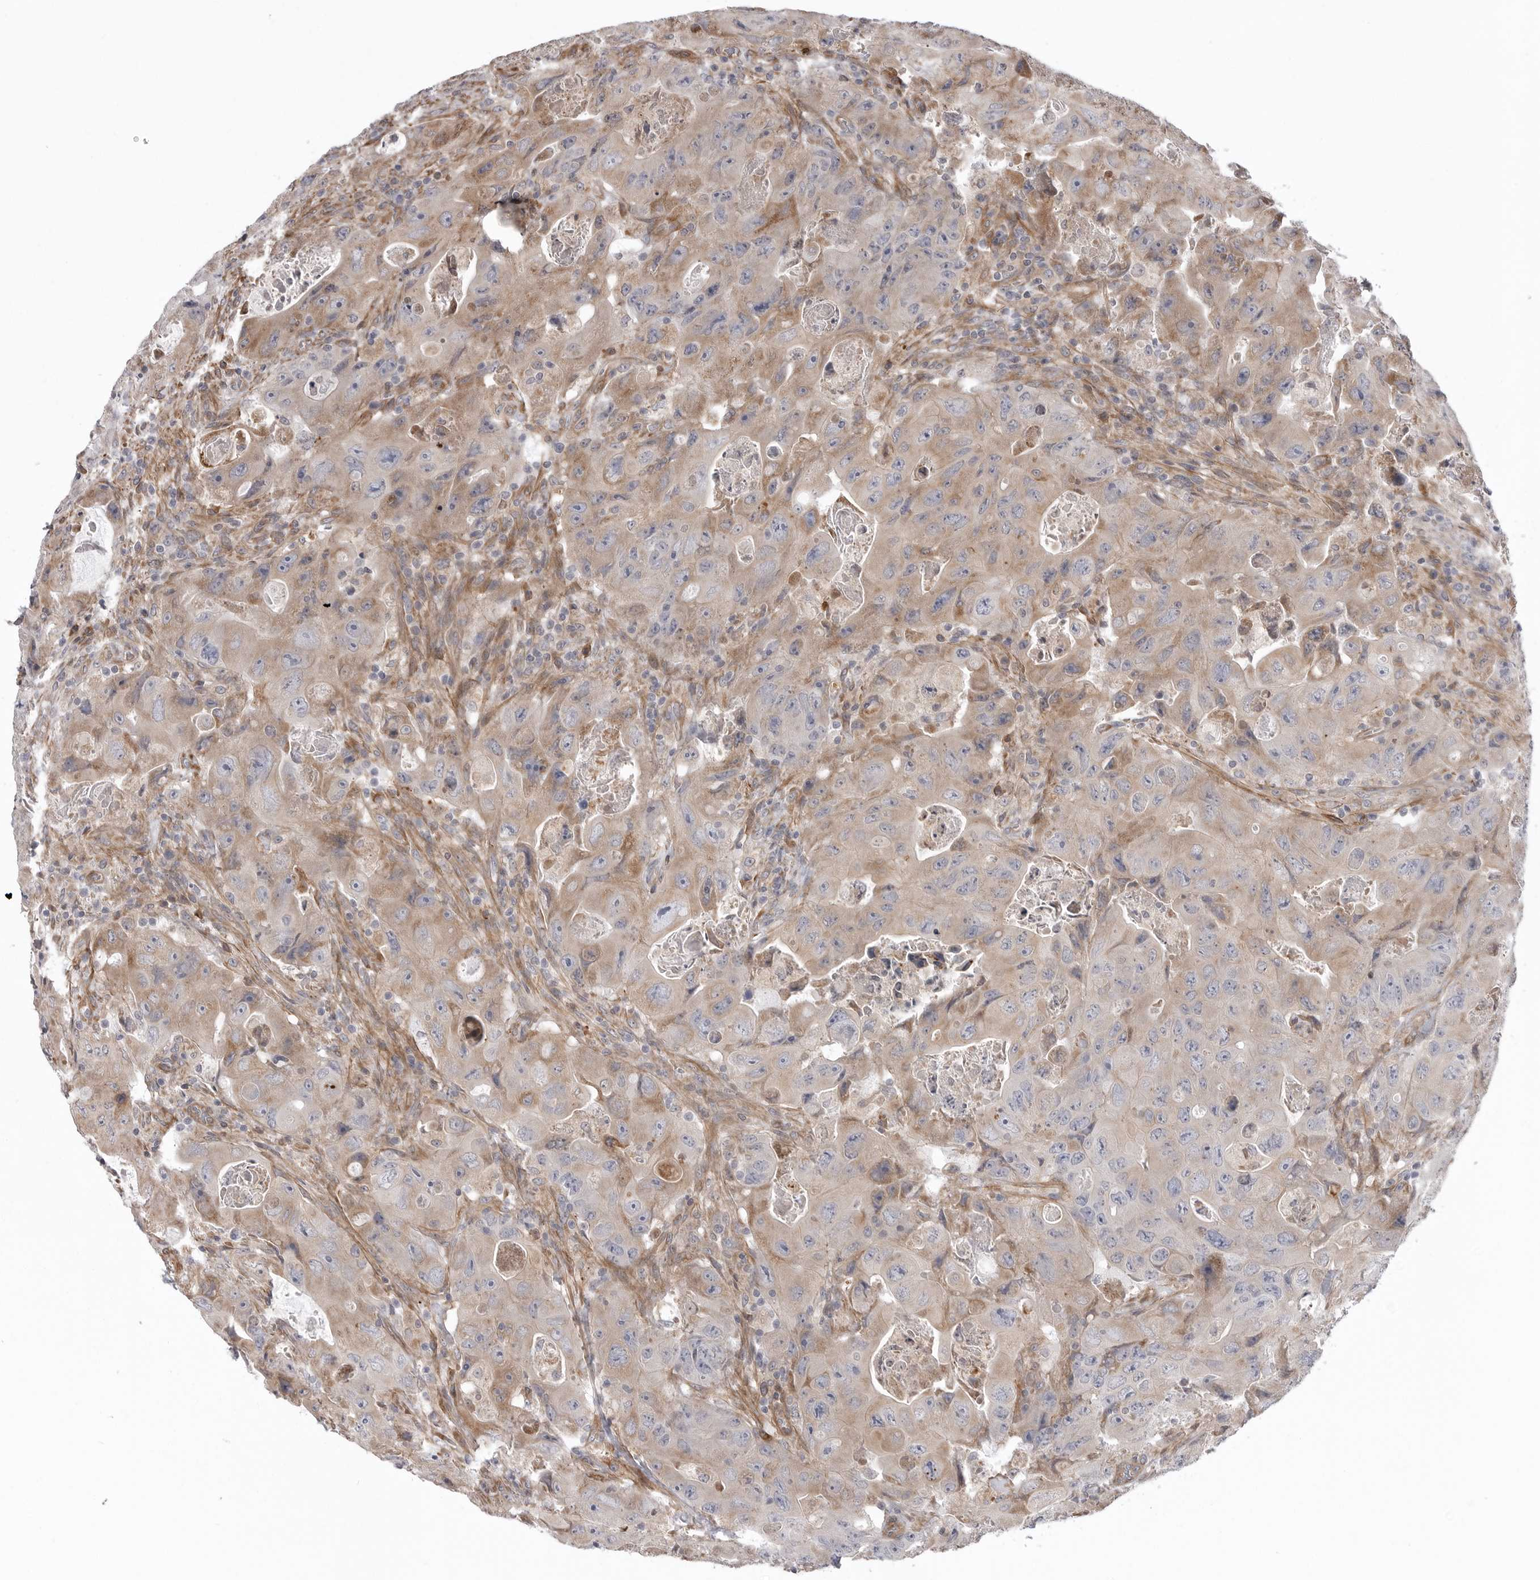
{"staining": {"intensity": "weak", "quantity": ">75%", "location": "cytoplasmic/membranous"}, "tissue": "colorectal cancer", "cell_type": "Tumor cells", "image_type": "cancer", "snomed": [{"axis": "morphology", "description": "Adenocarcinoma, NOS"}, {"axis": "topography", "description": "Colon"}], "caption": "IHC photomicrograph of neoplastic tissue: human adenocarcinoma (colorectal) stained using immunohistochemistry (IHC) demonstrates low levels of weak protein expression localized specifically in the cytoplasmic/membranous of tumor cells, appearing as a cytoplasmic/membranous brown color.", "gene": "SCP2", "patient": {"sex": "female", "age": 46}}